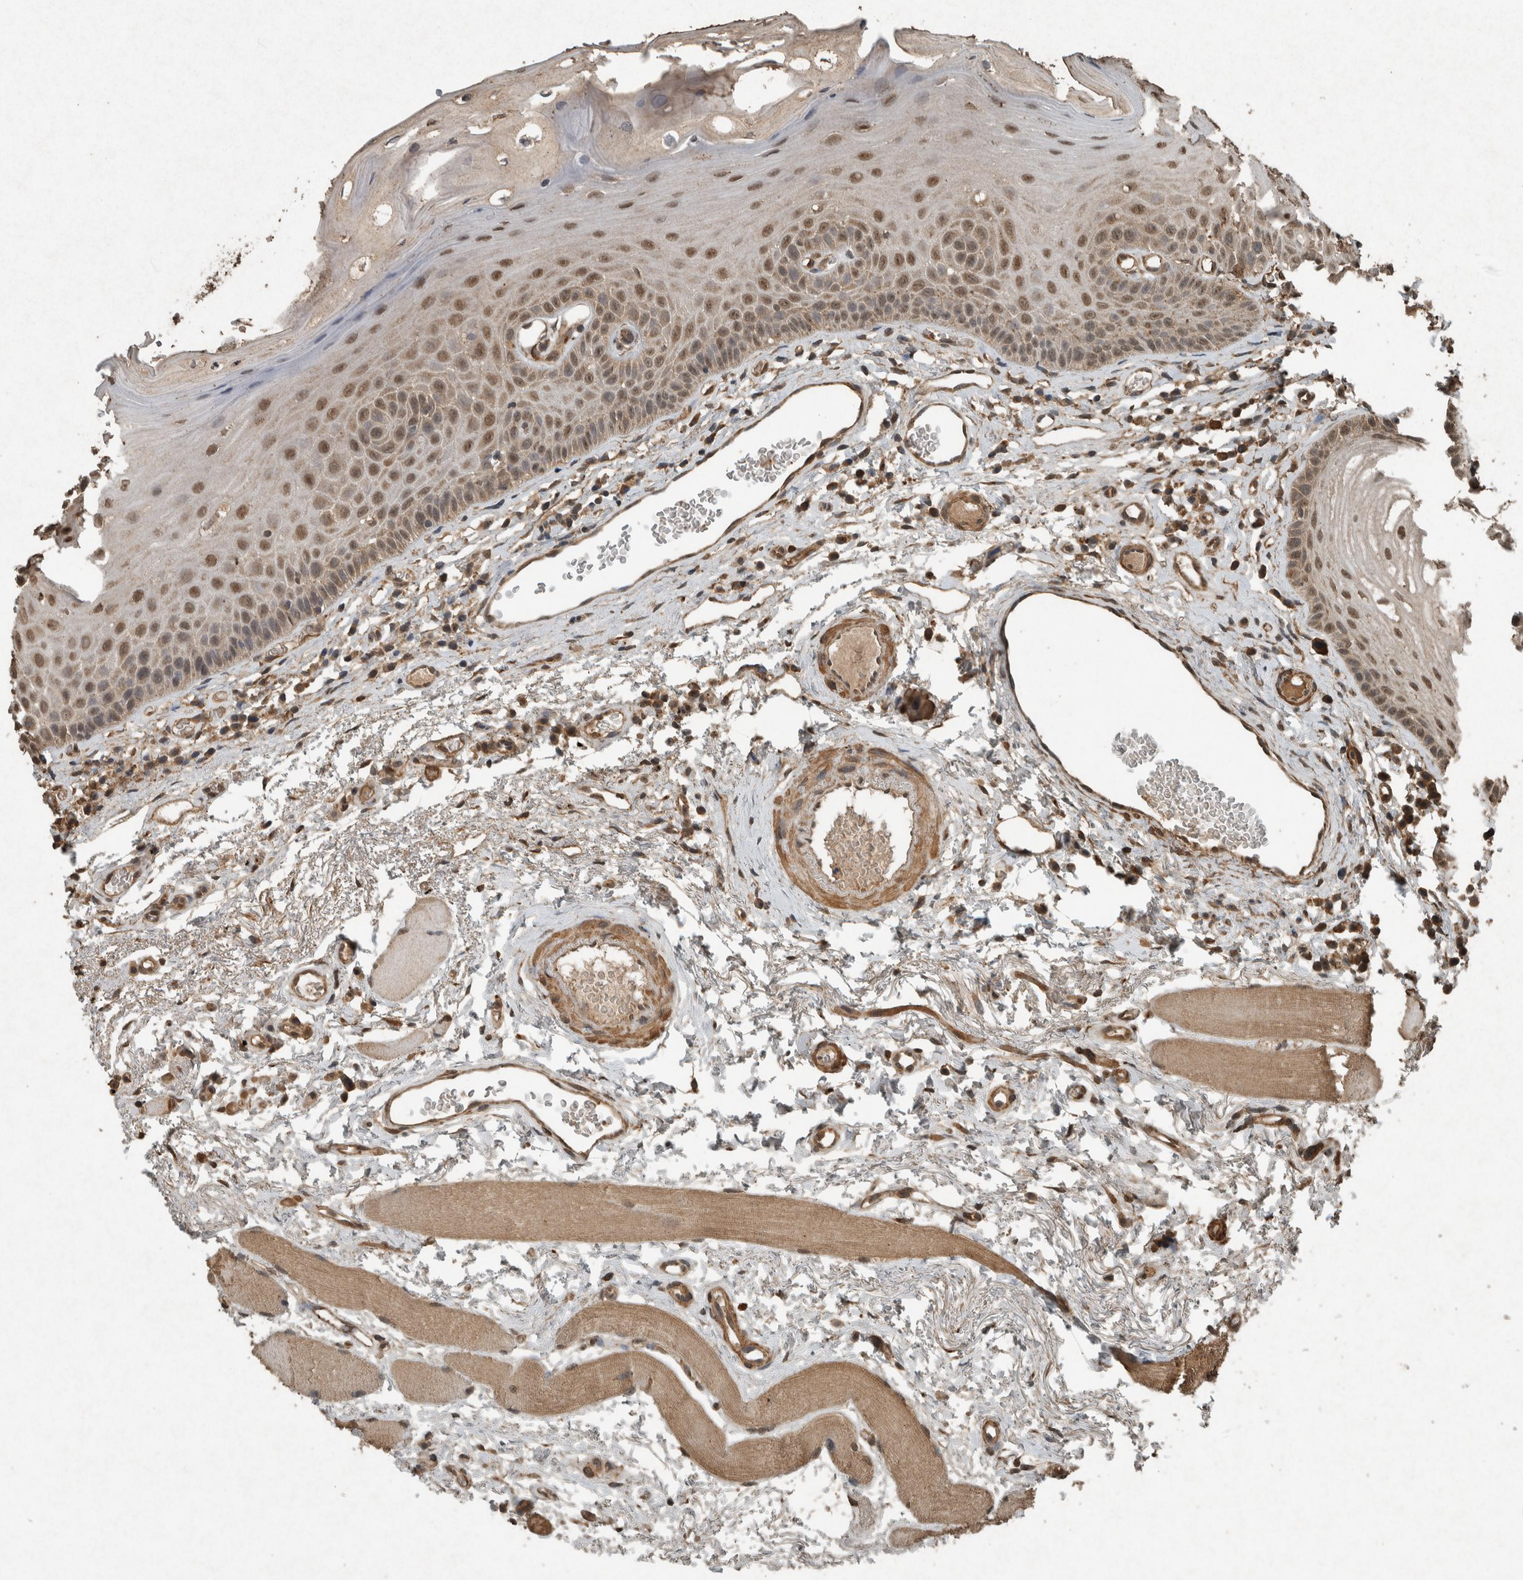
{"staining": {"intensity": "moderate", "quantity": ">75%", "location": "cytoplasmic/membranous,nuclear"}, "tissue": "oral mucosa", "cell_type": "Squamous epithelial cells", "image_type": "normal", "snomed": [{"axis": "morphology", "description": "Normal tissue, NOS"}, {"axis": "topography", "description": "Skeletal muscle"}, {"axis": "topography", "description": "Oral tissue"}, {"axis": "topography", "description": "Peripheral nerve tissue"}], "caption": "An image of human oral mucosa stained for a protein exhibits moderate cytoplasmic/membranous,nuclear brown staining in squamous epithelial cells.", "gene": "ARHGEF12", "patient": {"sex": "female", "age": 84}}